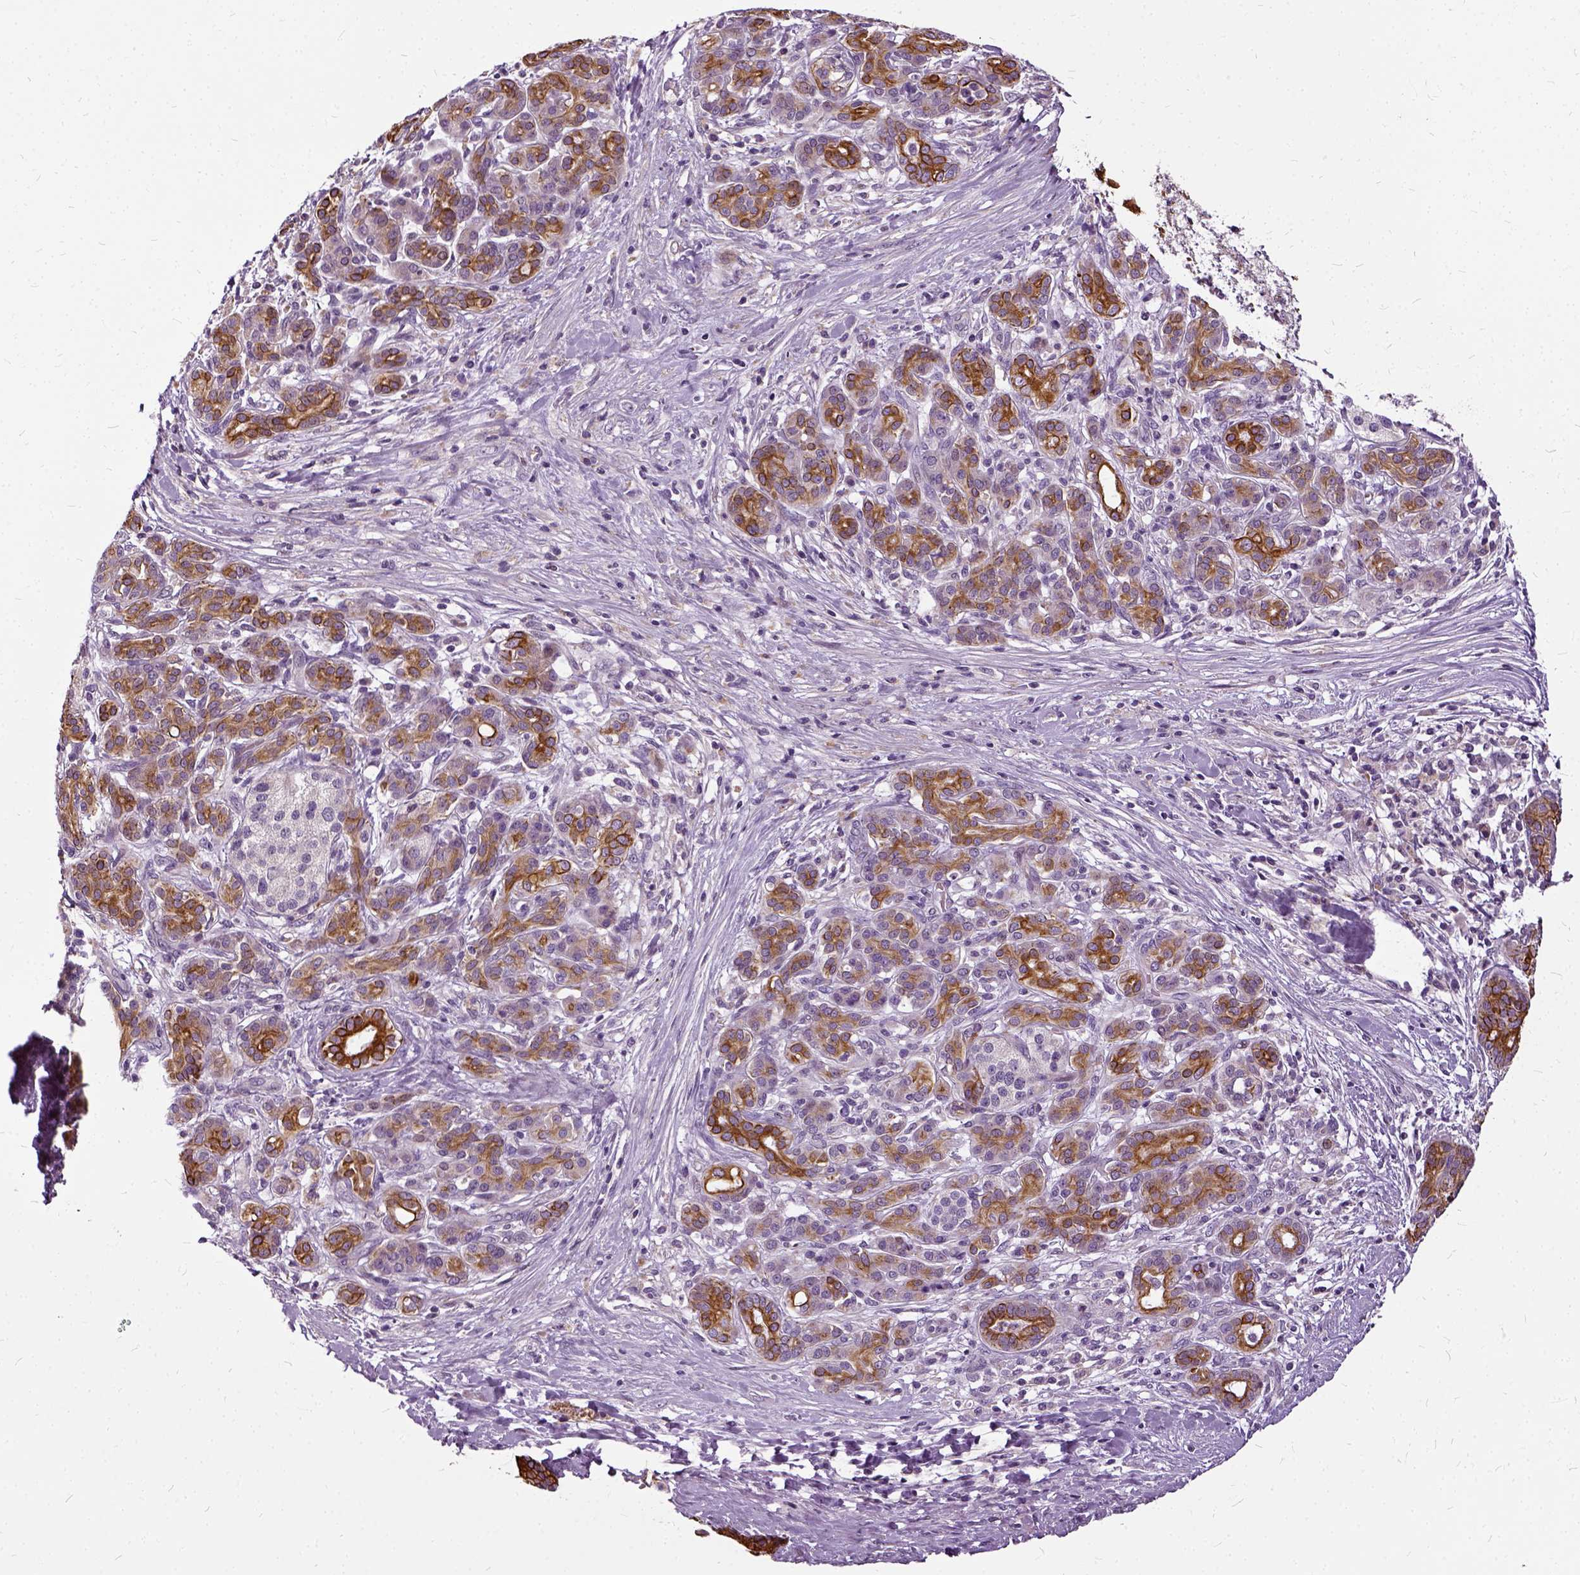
{"staining": {"intensity": "moderate", "quantity": ">75%", "location": "cytoplasmic/membranous"}, "tissue": "pancreatic cancer", "cell_type": "Tumor cells", "image_type": "cancer", "snomed": [{"axis": "morphology", "description": "Adenocarcinoma, NOS"}, {"axis": "topography", "description": "Pancreas"}], "caption": "The histopathology image exhibits staining of adenocarcinoma (pancreatic), revealing moderate cytoplasmic/membranous protein staining (brown color) within tumor cells.", "gene": "ILRUN", "patient": {"sex": "male", "age": 44}}